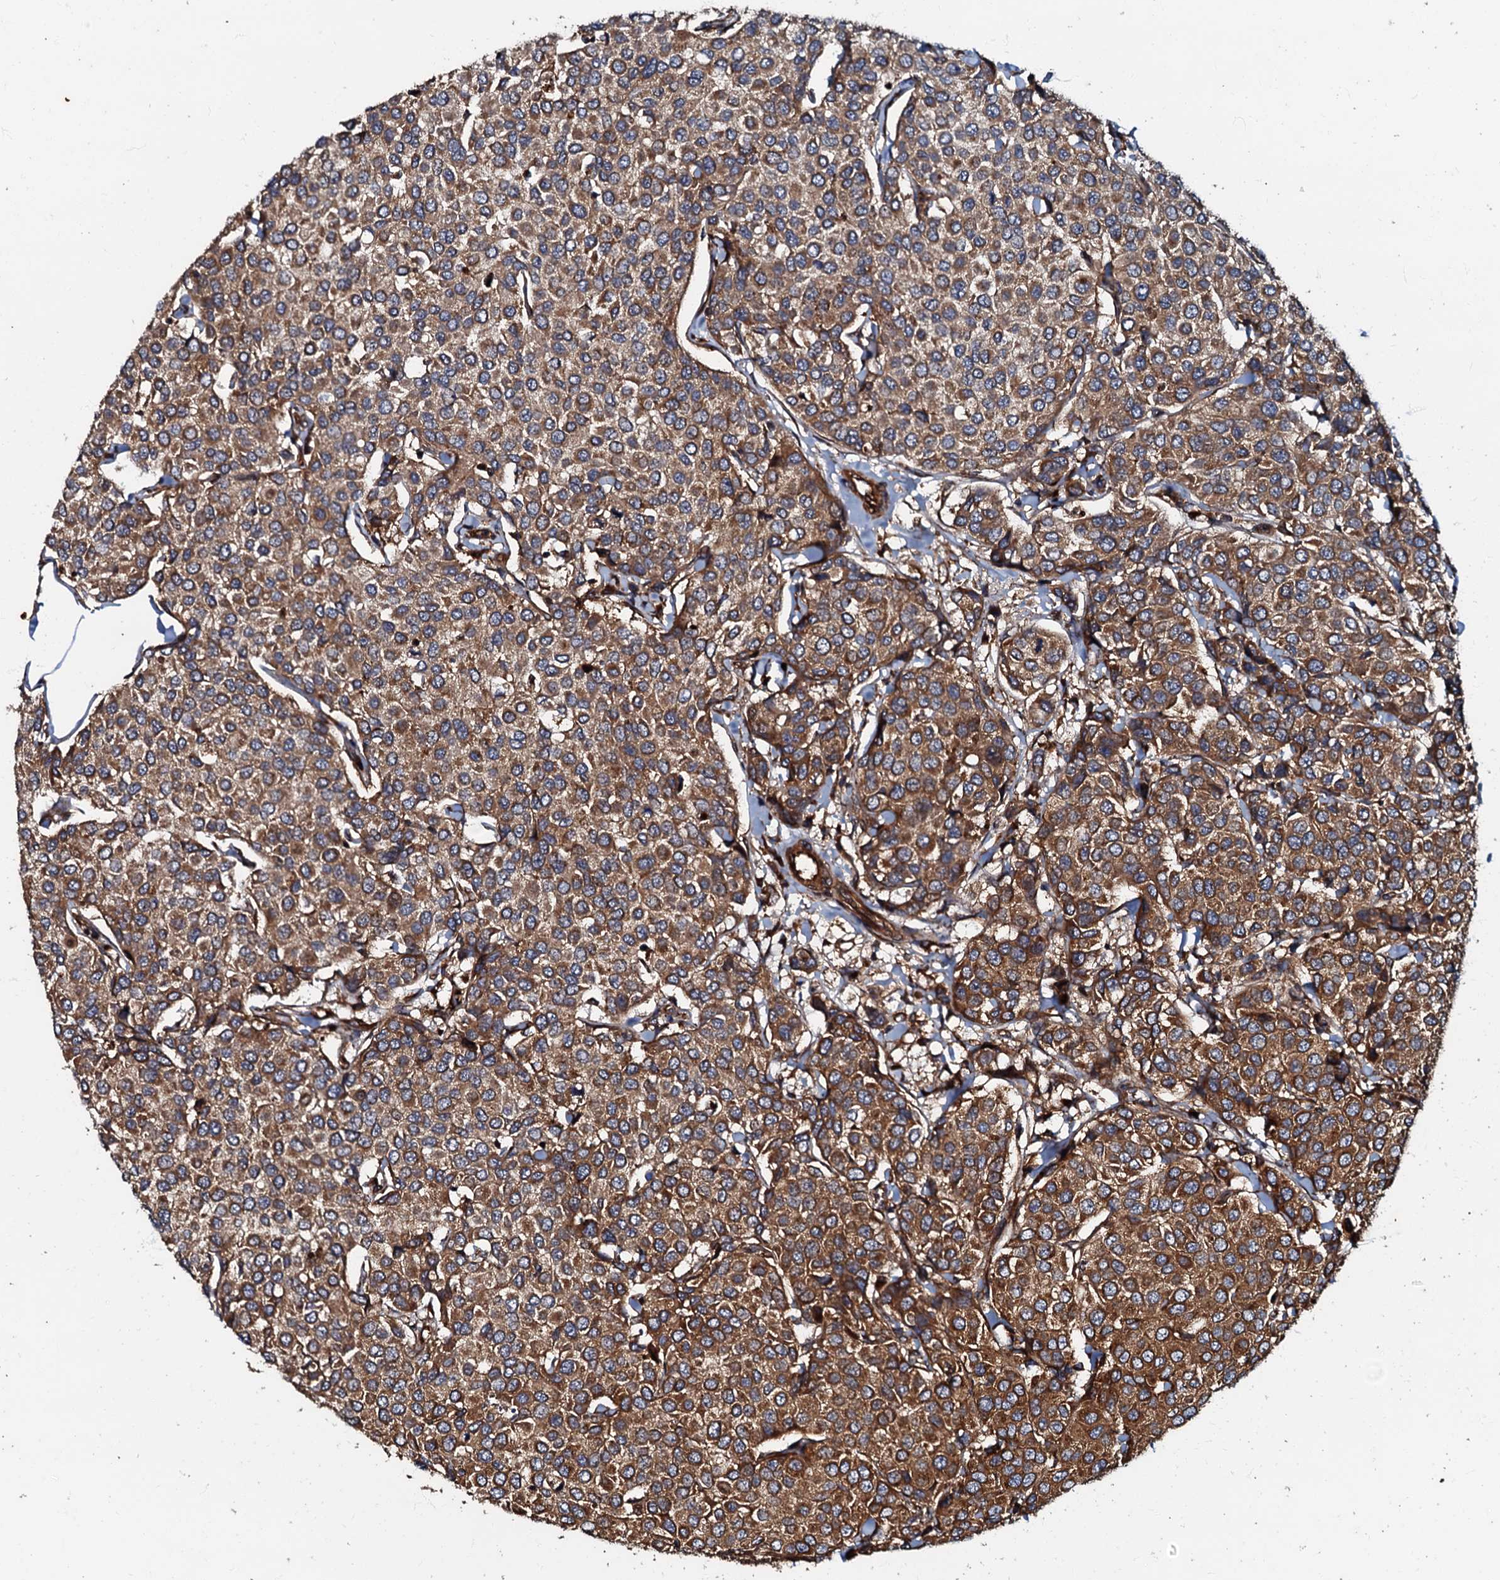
{"staining": {"intensity": "moderate", "quantity": ">75%", "location": "cytoplasmic/membranous"}, "tissue": "breast cancer", "cell_type": "Tumor cells", "image_type": "cancer", "snomed": [{"axis": "morphology", "description": "Duct carcinoma"}, {"axis": "topography", "description": "Breast"}], "caption": "Immunohistochemistry (DAB) staining of human intraductal carcinoma (breast) exhibits moderate cytoplasmic/membranous protein staining in approximately >75% of tumor cells.", "gene": "BLOC1S6", "patient": {"sex": "female", "age": 55}}